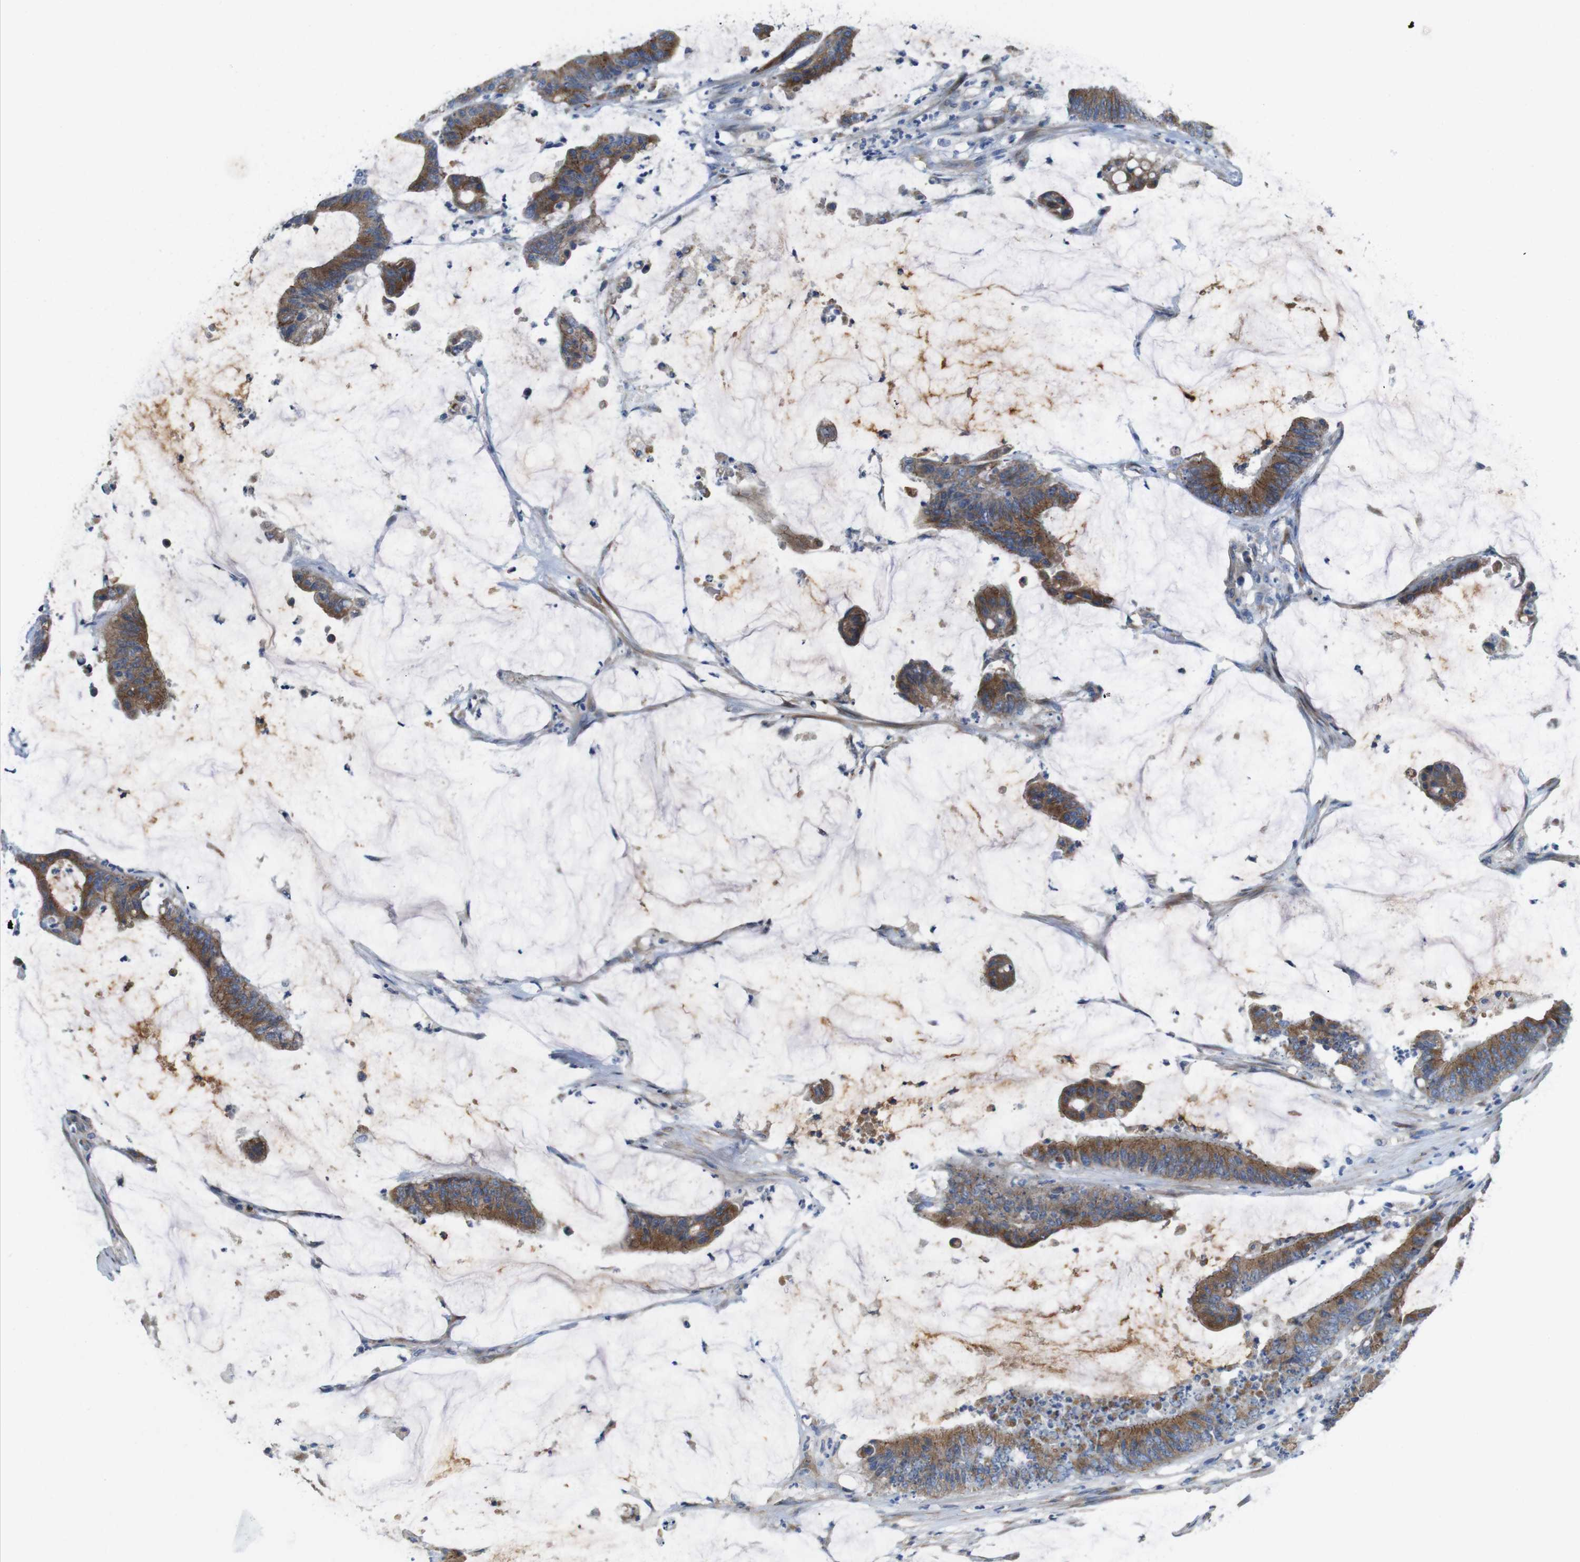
{"staining": {"intensity": "moderate", "quantity": ">75%", "location": "cytoplasmic/membranous"}, "tissue": "colorectal cancer", "cell_type": "Tumor cells", "image_type": "cancer", "snomed": [{"axis": "morphology", "description": "Adenocarcinoma, NOS"}, {"axis": "topography", "description": "Rectum"}], "caption": "A high-resolution image shows IHC staining of colorectal adenocarcinoma, which exhibits moderate cytoplasmic/membranous positivity in approximately >75% of tumor cells.", "gene": "EFCAB14", "patient": {"sex": "female", "age": 66}}